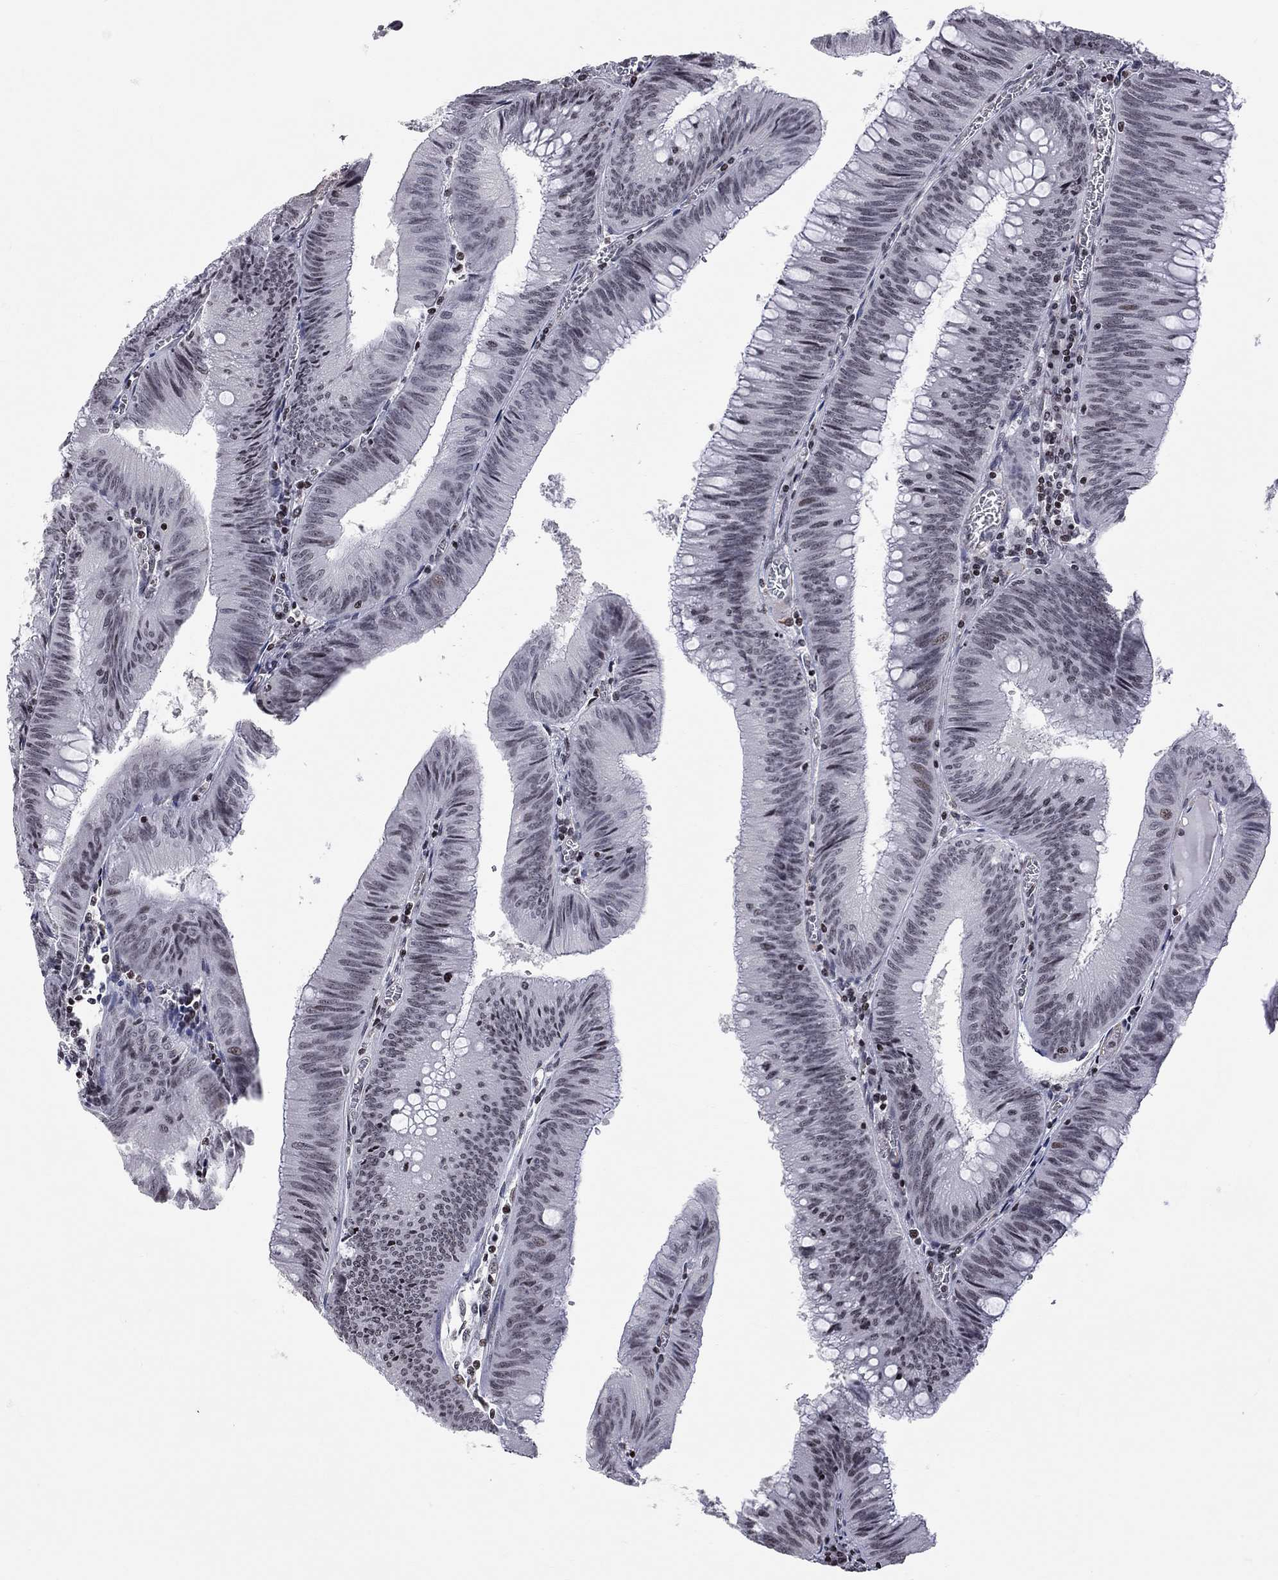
{"staining": {"intensity": "negative", "quantity": "none", "location": "none"}, "tissue": "colorectal cancer", "cell_type": "Tumor cells", "image_type": "cancer", "snomed": [{"axis": "morphology", "description": "Adenocarcinoma, NOS"}, {"axis": "topography", "description": "Rectum"}], "caption": "Immunohistochemistry (IHC) histopathology image of neoplastic tissue: human colorectal cancer (adenocarcinoma) stained with DAB (3,3'-diaminobenzidine) reveals no significant protein staining in tumor cells.", "gene": "MTNR1B", "patient": {"sex": "female", "age": 72}}